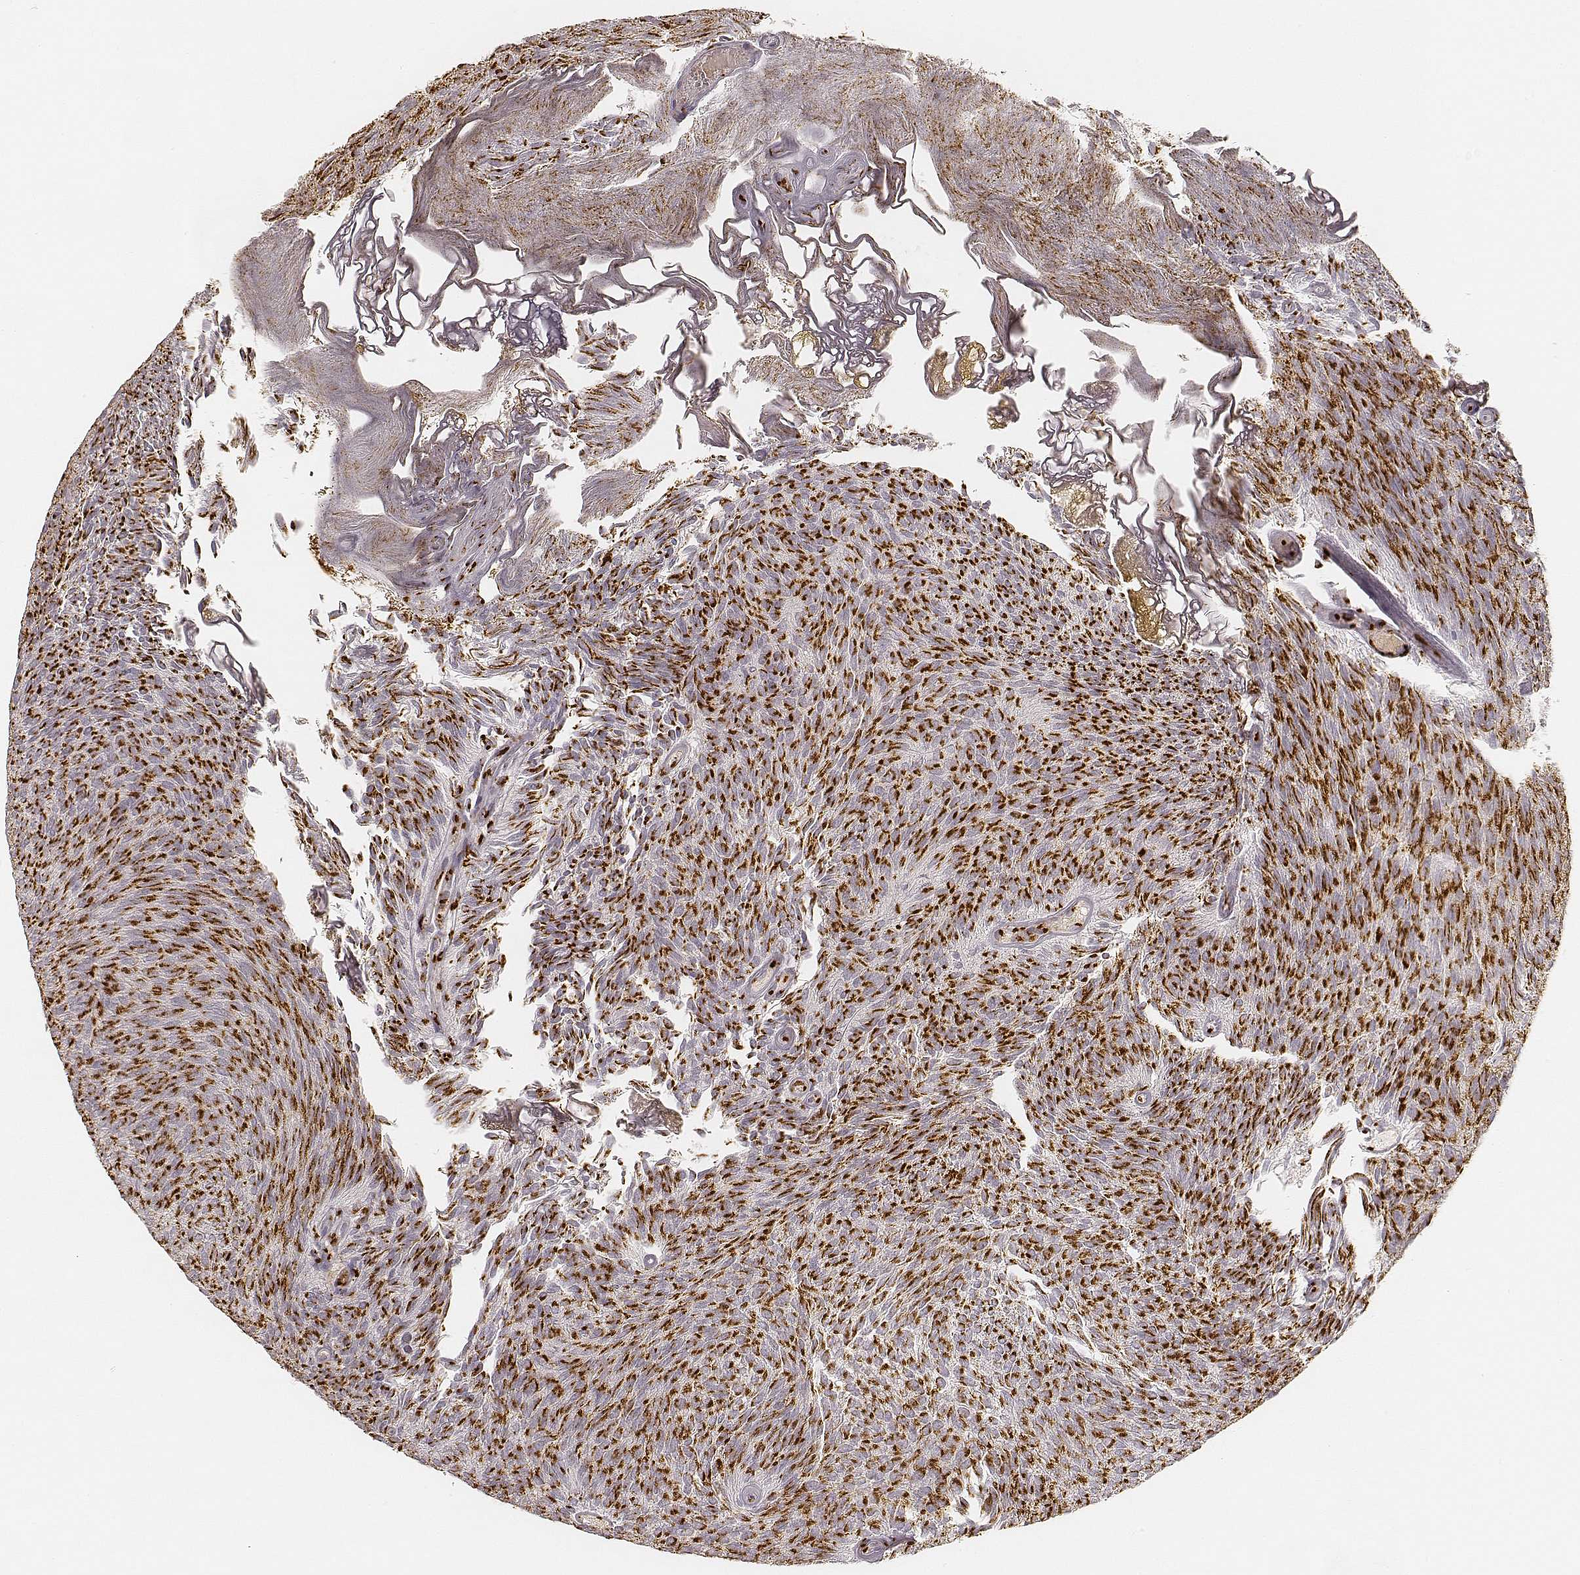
{"staining": {"intensity": "strong", "quantity": ">75%", "location": "cytoplasmic/membranous"}, "tissue": "urothelial cancer", "cell_type": "Tumor cells", "image_type": "cancer", "snomed": [{"axis": "morphology", "description": "Urothelial carcinoma, Low grade"}, {"axis": "topography", "description": "Urinary bladder"}], "caption": "Immunohistochemical staining of urothelial cancer exhibits high levels of strong cytoplasmic/membranous protein staining in approximately >75% of tumor cells.", "gene": "GORASP2", "patient": {"sex": "male", "age": 77}}